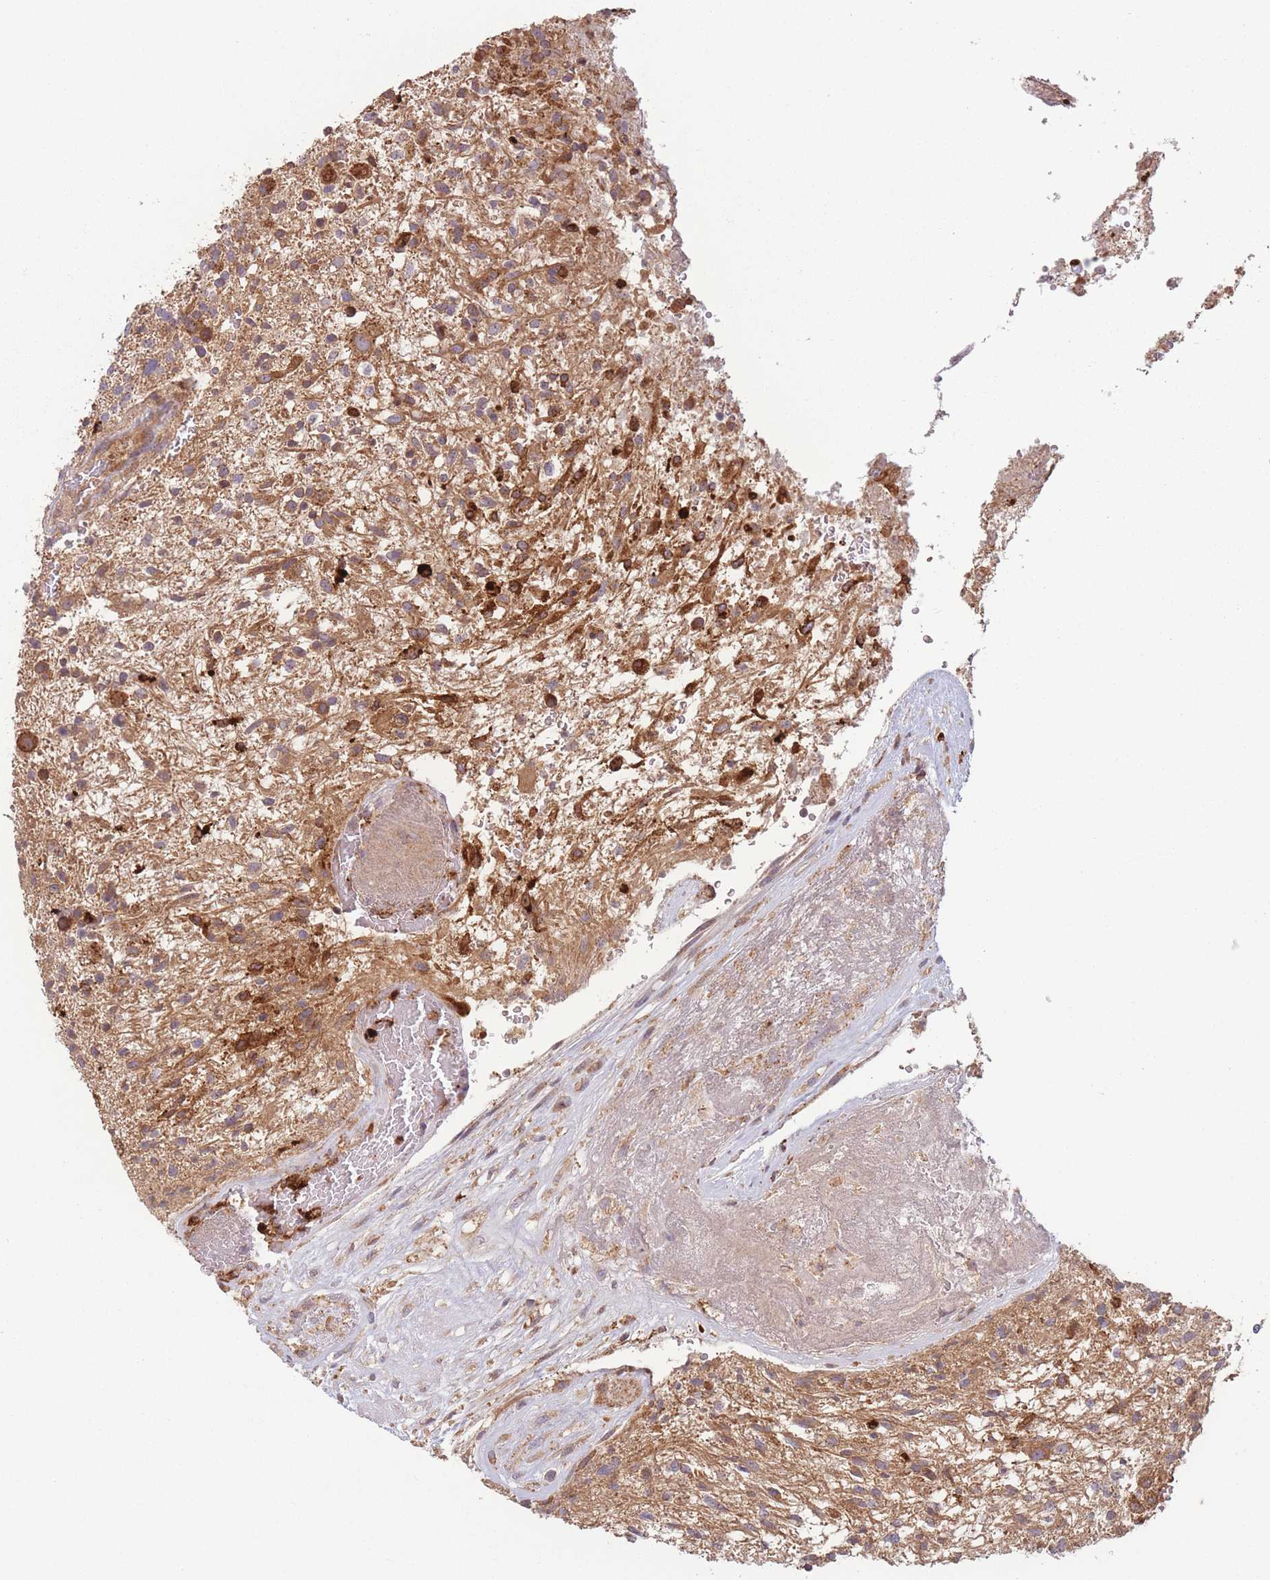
{"staining": {"intensity": "strong", "quantity": ">75%", "location": "cytoplasmic/membranous"}, "tissue": "glioma", "cell_type": "Tumor cells", "image_type": "cancer", "snomed": [{"axis": "morphology", "description": "Glioma, malignant, High grade"}, {"axis": "topography", "description": "Brain"}], "caption": "Immunohistochemistry (IHC) (DAB) staining of human glioma demonstrates strong cytoplasmic/membranous protein staining in about >75% of tumor cells.", "gene": "WASHC2A", "patient": {"sex": "male", "age": 56}}